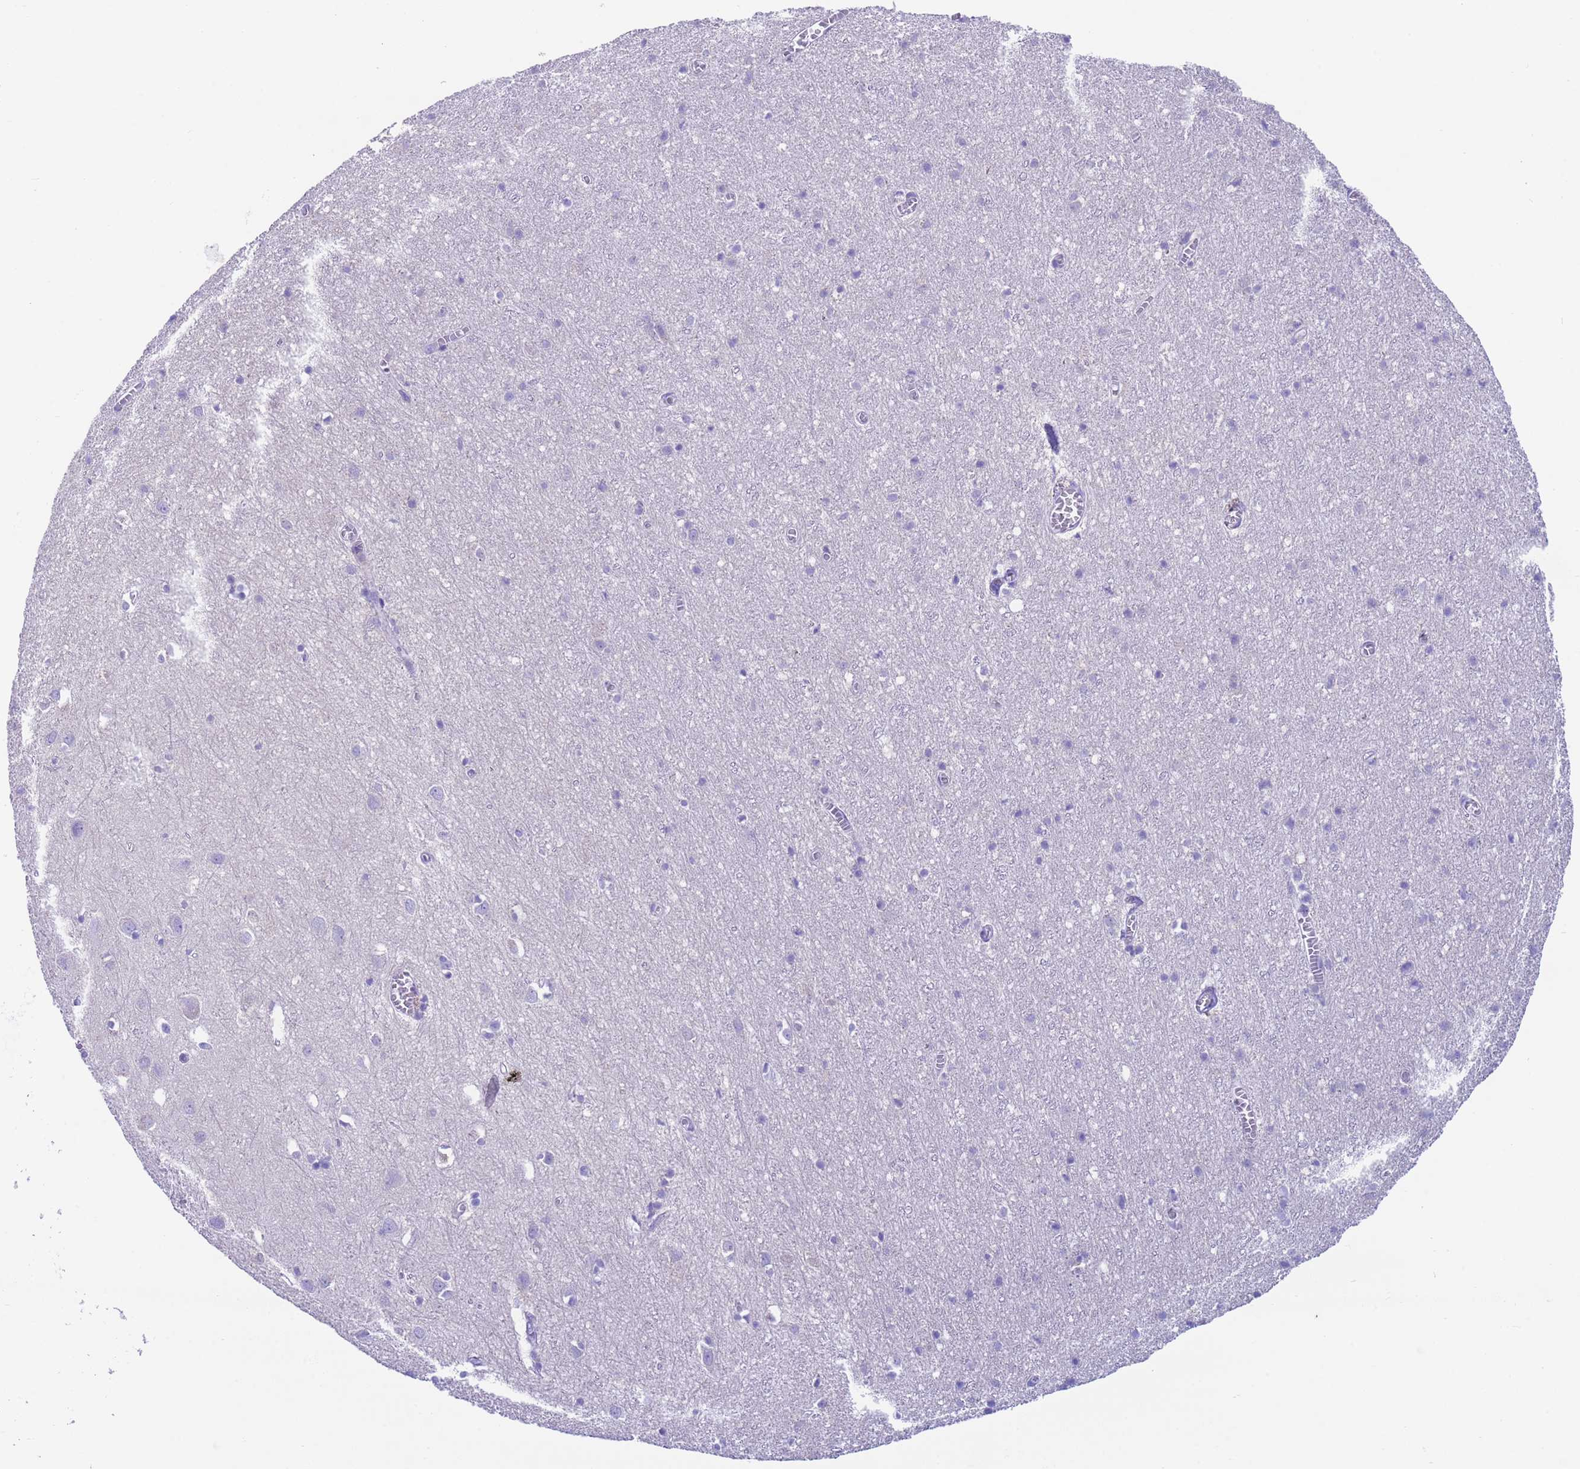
{"staining": {"intensity": "negative", "quantity": "none", "location": "none"}, "tissue": "cerebral cortex", "cell_type": "Endothelial cells", "image_type": "normal", "snomed": [{"axis": "morphology", "description": "Normal tissue, NOS"}, {"axis": "topography", "description": "Cerebral cortex"}], "caption": "The immunohistochemistry micrograph has no significant staining in endothelial cells of cerebral cortex. (DAB (3,3'-diaminobenzidine) IHC visualized using brightfield microscopy, high magnification).", "gene": "USP38", "patient": {"sex": "female", "age": 64}}